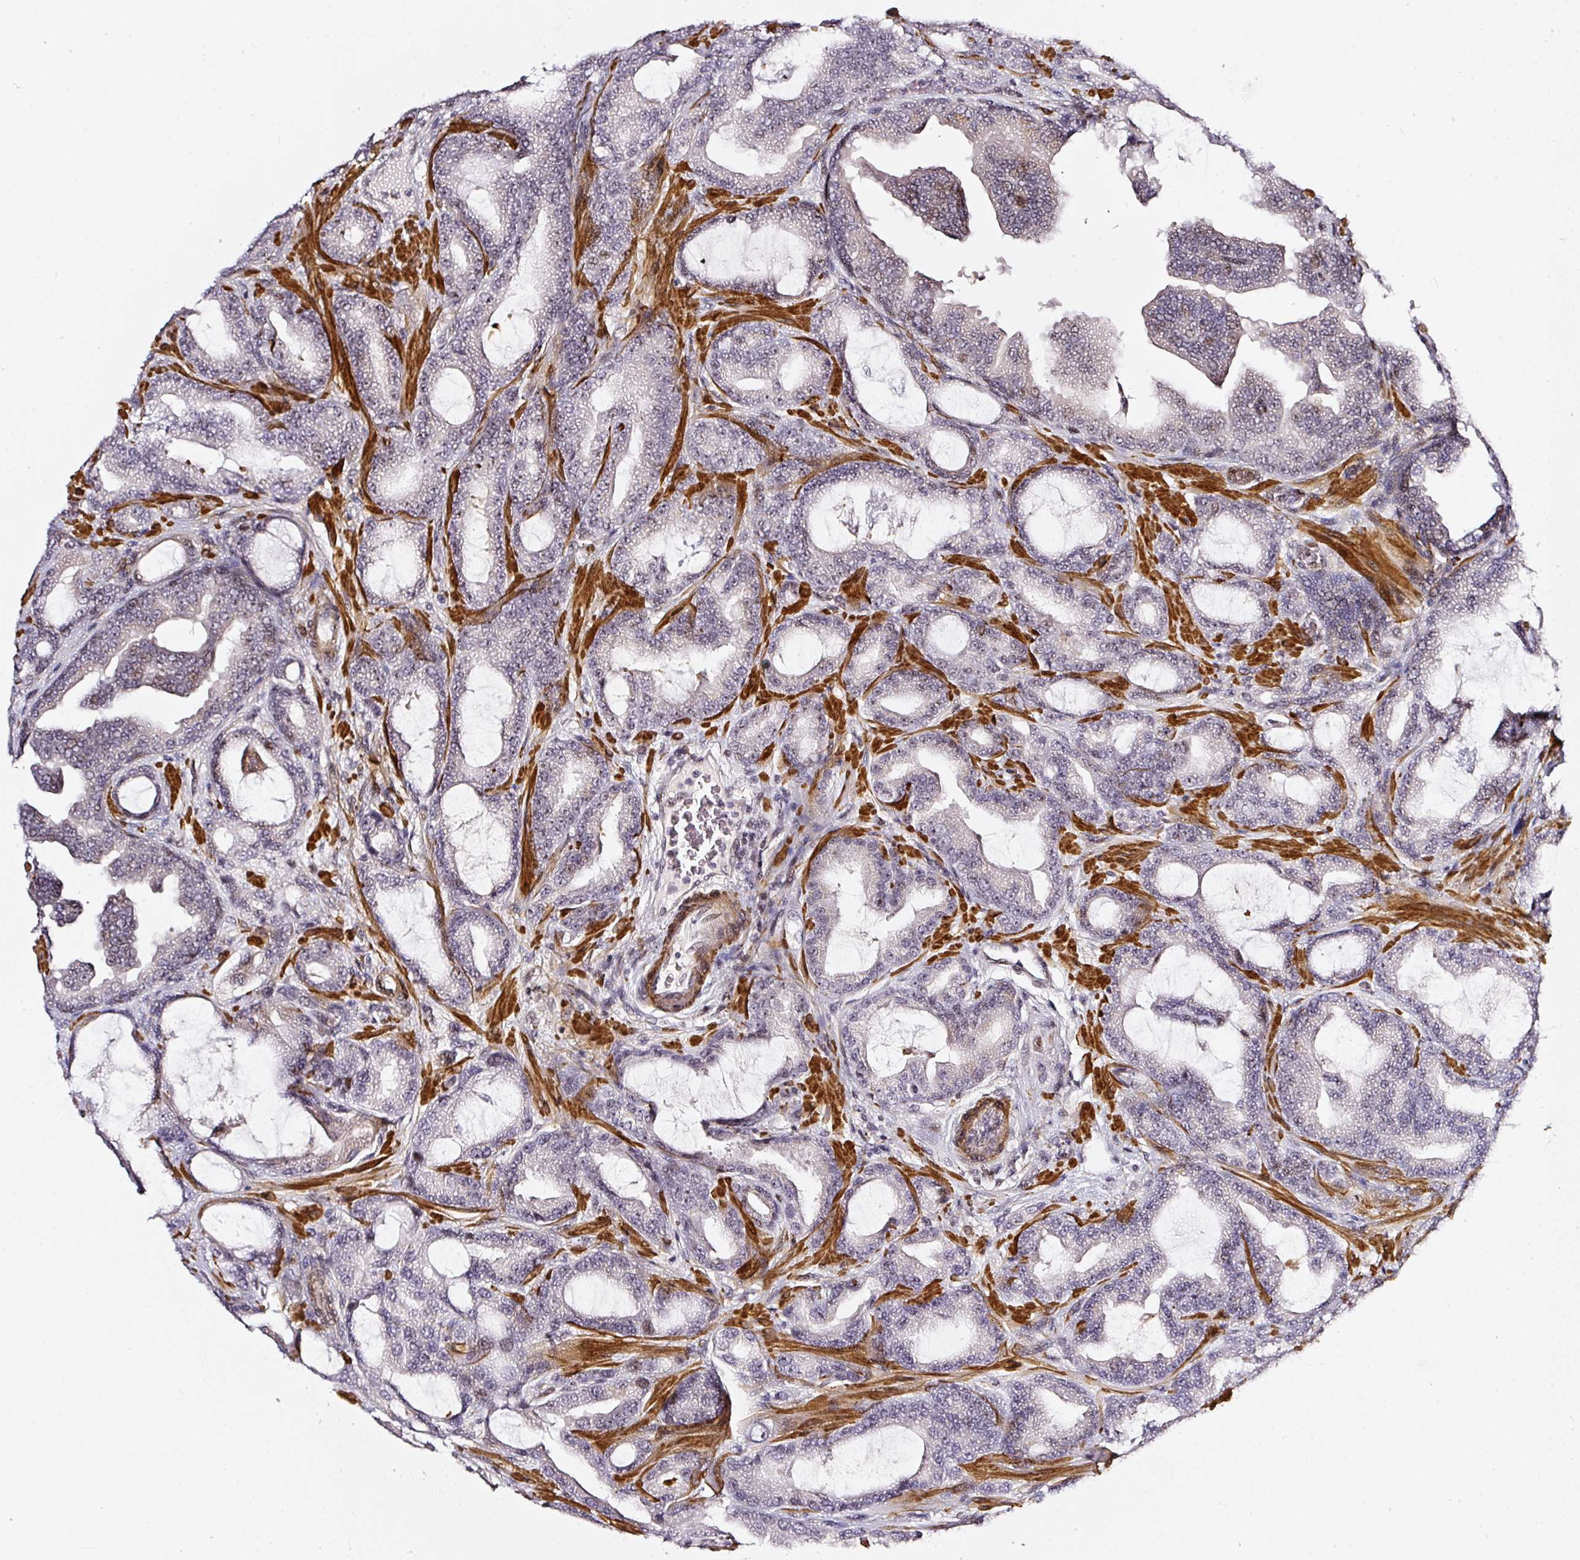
{"staining": {"intensity": "negative", "quantity": "none", "location": "none"}, "tissue": "prostate cancer", "cell_type": "Tumor cells", "image_type": "cancer", "snomed": [{"axis": "morphology", "description": "Adenocarcinoma, High grade"}, {"axis": "topography", "description": "Prostate"}], "caption": "The immunohistochemistry histopathology image has no significant positivity in tumor cells of prostate cancer tissue. The staining was performed using DAB (3,3'-diaminobenzidine) to visualize the protein expression in brown, while the nuclei were stained in blue with hematoxylin (Magnification: 20x).", "gene": "MXRA8", "patient": {"sex": "male", "age": 68}}